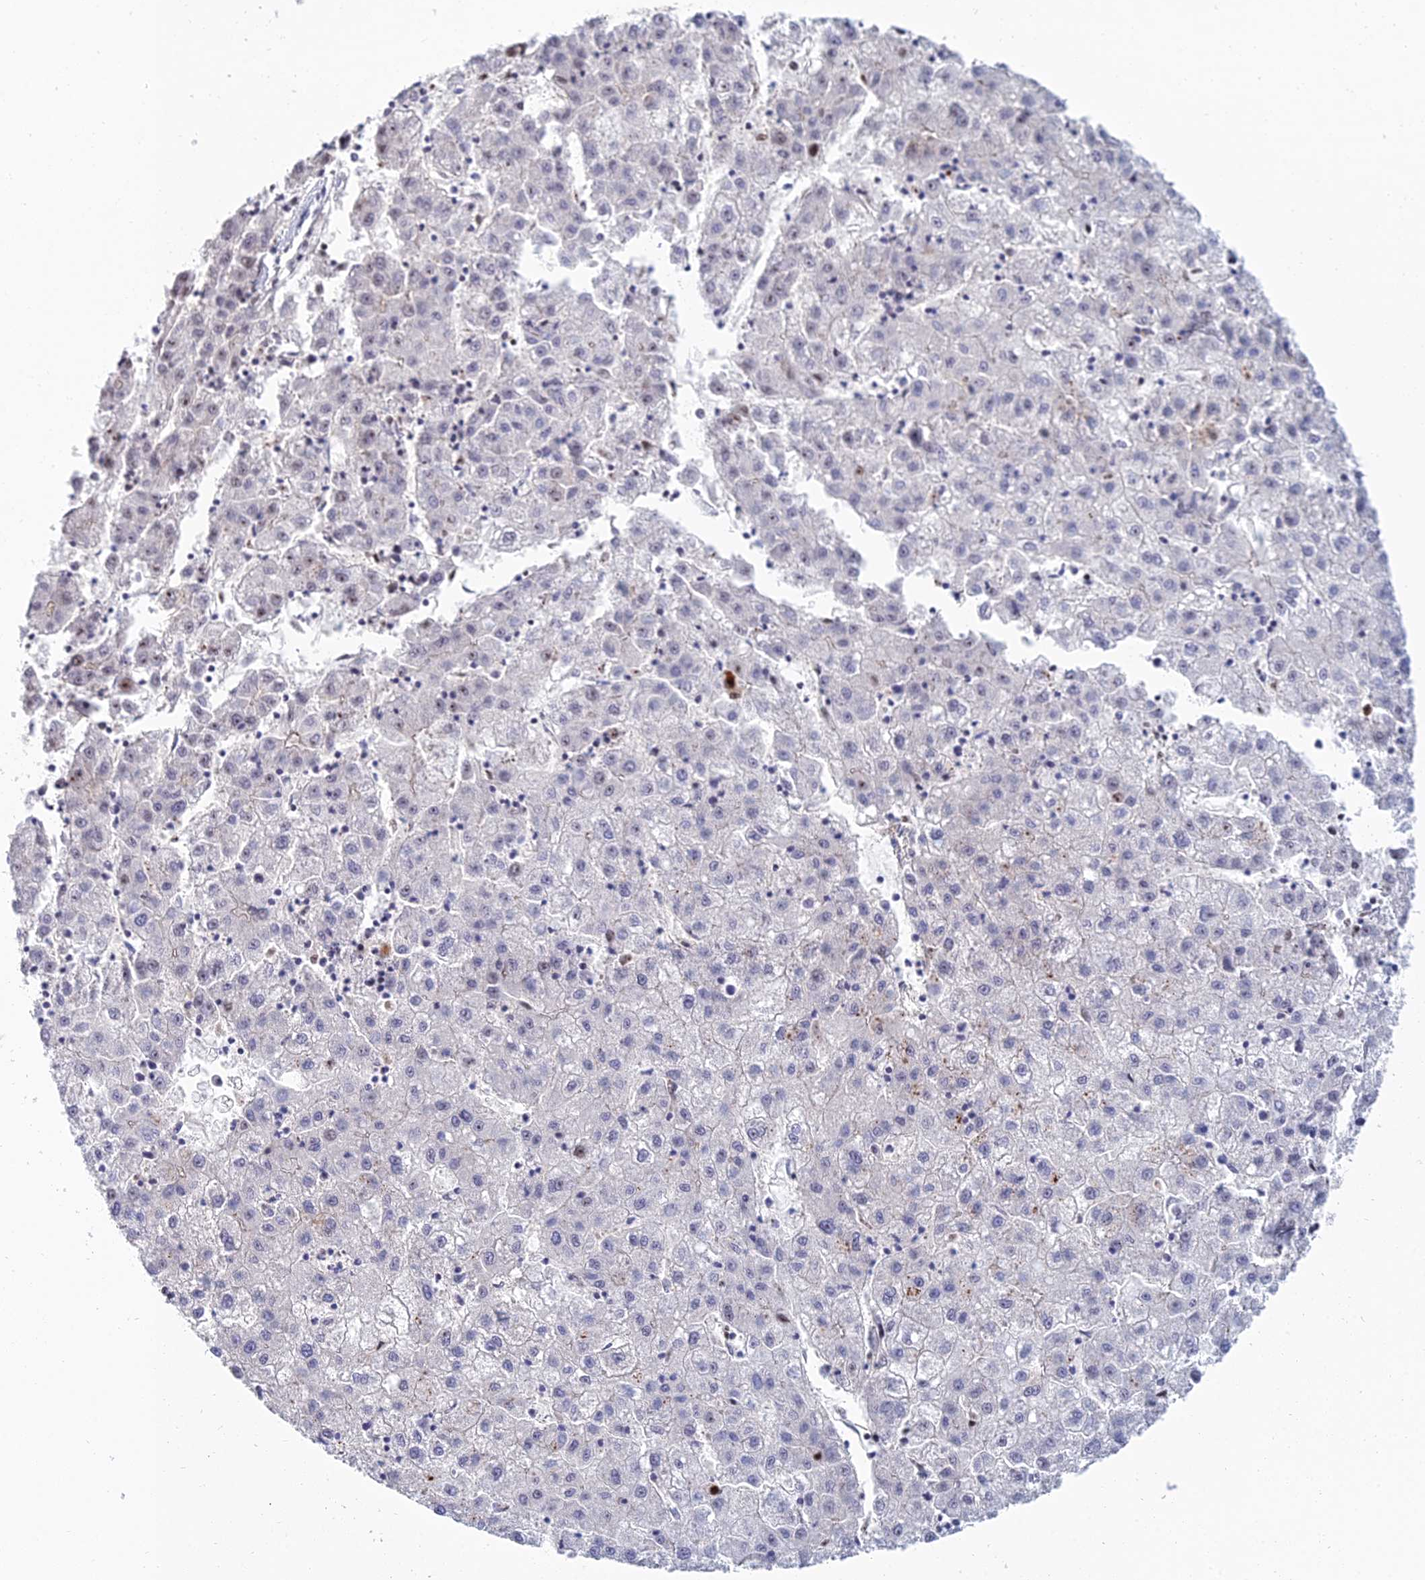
{"staining": {"intensity": "negative", "quantity": "none", "location": "none"}, "tissue": "liver cancer", "cell_type": "Tumor cells", "image_type": "cancer", "snomed": [{"axis": "morphology", "description": "Carcinoma, Hepatocellular, NOS"}, {"axis": "topography", "description": "Liver"}], "caption": "A histopathology image of human liver cancer (hepatocellular carcinoma) is negative for staining in tumor cells. (Stains: DAB immunohistochemistry (IHC) with hematoxylin counter stain, Microscopy: brightfield microscopy at high magnification).", "gene": "TRIM43B", "patient": {"sex": "male", "age": 72}}